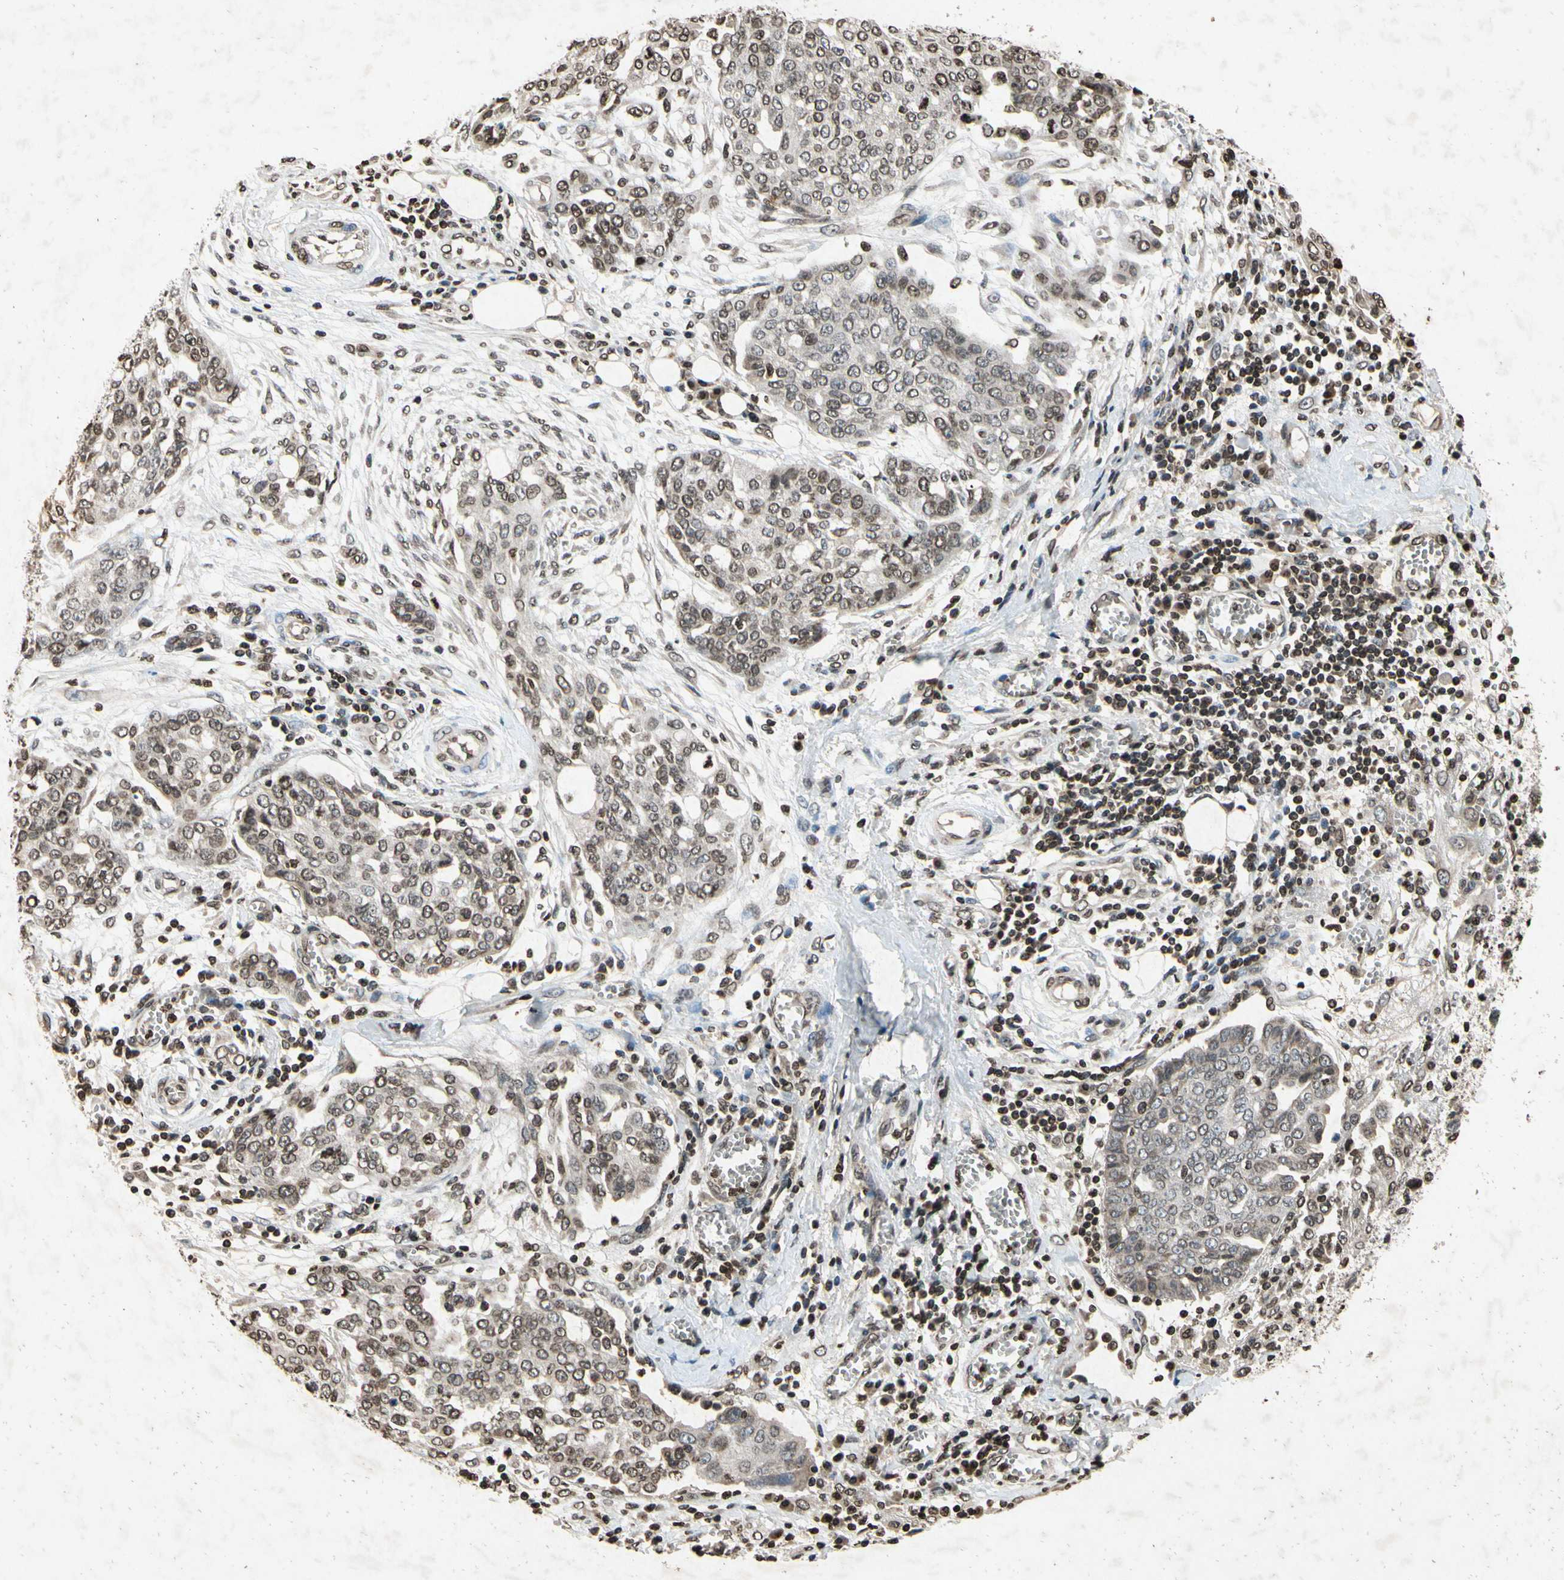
{"staining": {"intensity": "weak", "quantity": "25%-75%", "location": "nuclear"}, "tissue": "ovarian cancer", "cell_type": "Tumor cells", "image_type": "cancer", "snomed": [{"axis": "morphology", "description": "Cystadenocarcinoma, serous, NOS"}, {"axis": "topography", "description": "Soft tissue"}, {"axis": "topography", "description": "Ovary"}], "caption": "Brown immunohistochemical staining in human ovarian cancer (serous cystadenocarcinoma) demonstrates weak nuclear positivity in about 25%-75% of tumor cells.", "gene": "HOXB3", "patient": {"sex": "female", "age": 57}}